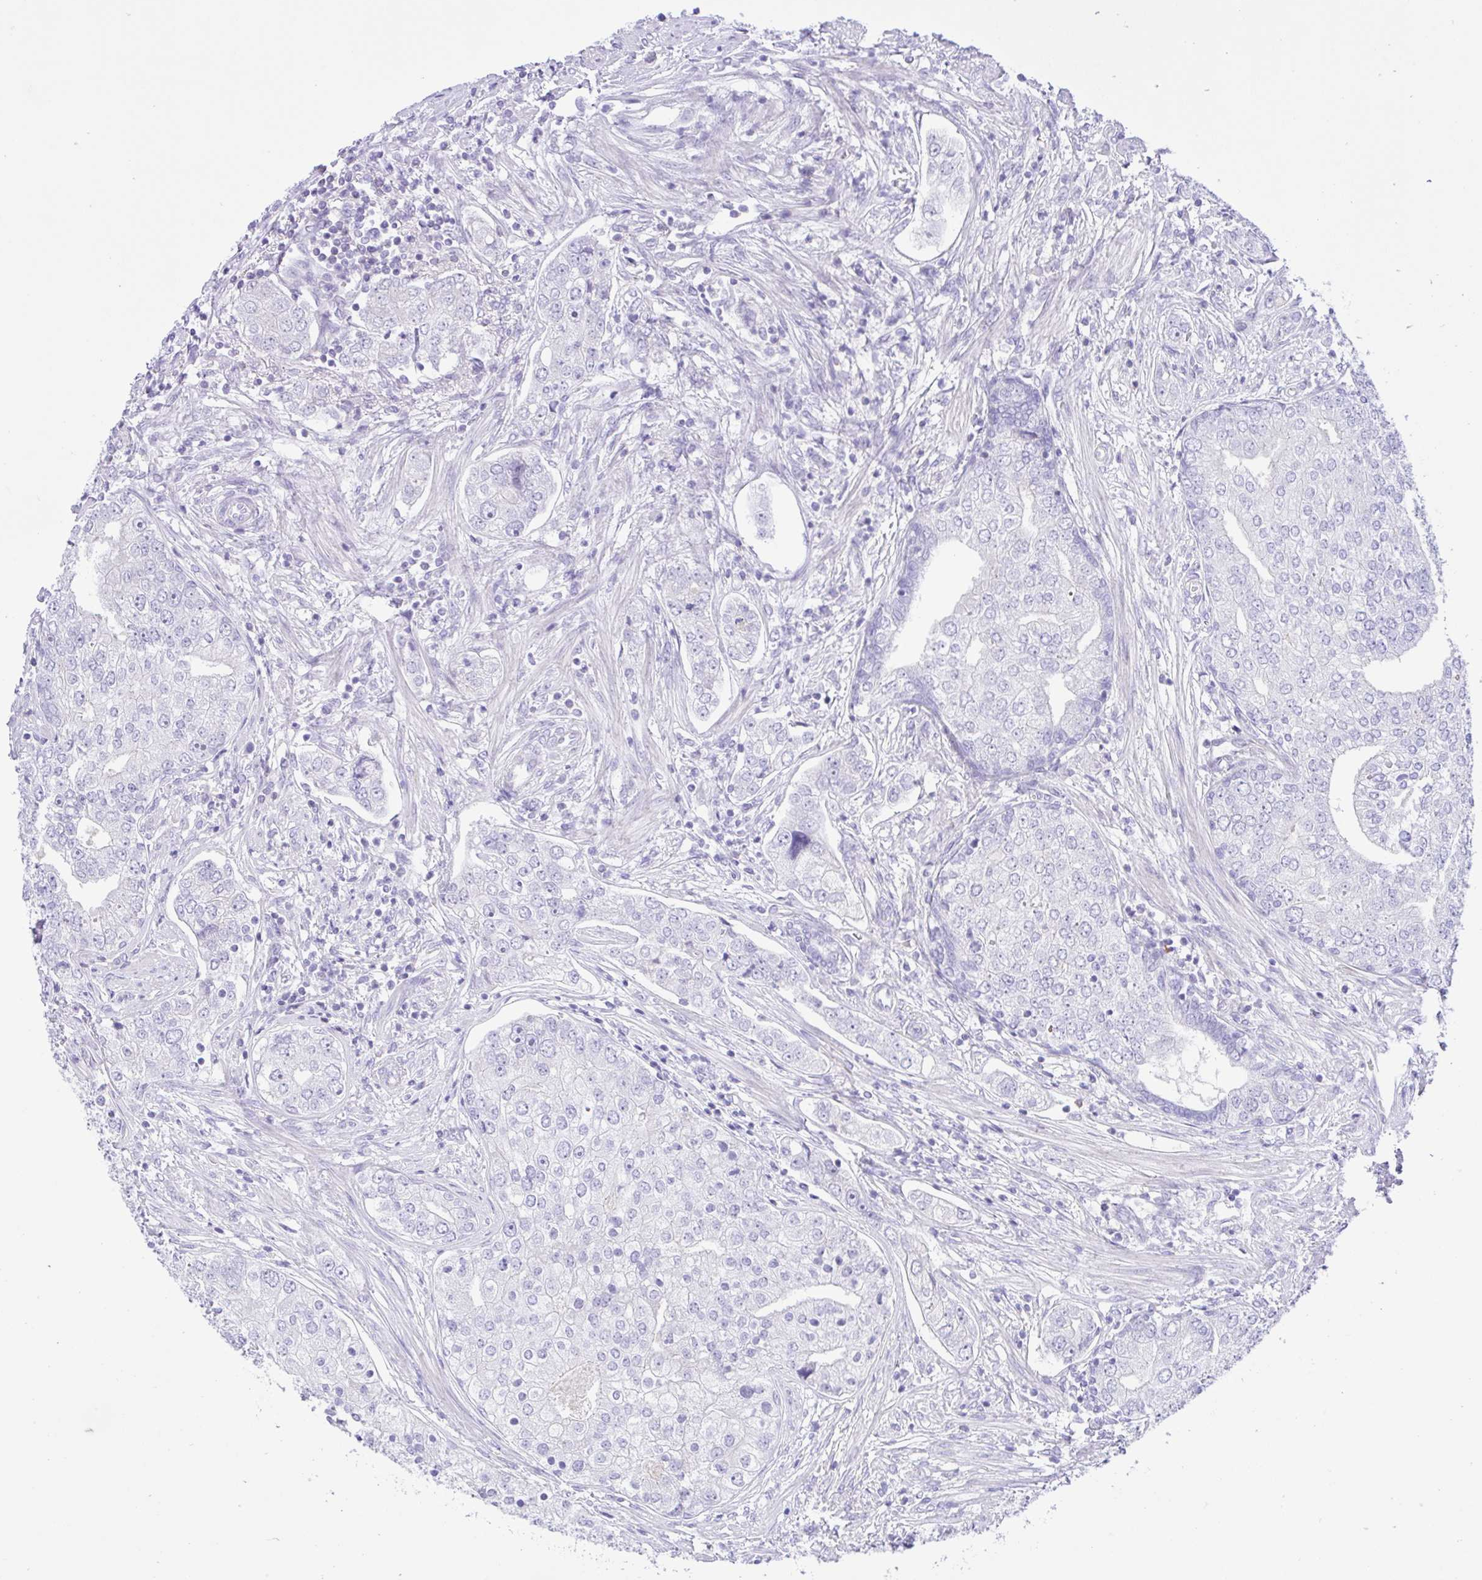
{"staining": {"intensity": "negative", "quantity": "none", "location": "none"}, "tissue": "prostate cancer", "cell_type": "Tumor cells", "image_type": "cancer", "snomed": [{"axis": "morphology", "description": "Adenocarcinoma, High grade"}, {"axis": "topography", "description": "Prostate"}], "caption": "Immunohistochemistry (IHC) of human prostate cancer (high-grade adenocarcinoma) shows no staining in tumor cells. The staining is performed using DAB (3,3'-diaminobenzidine) brown chromogen with nuclei counter-stained in using hematoxylin.", "gene": "ZNF101", "patient": {"sex": "male", "age": 60}}